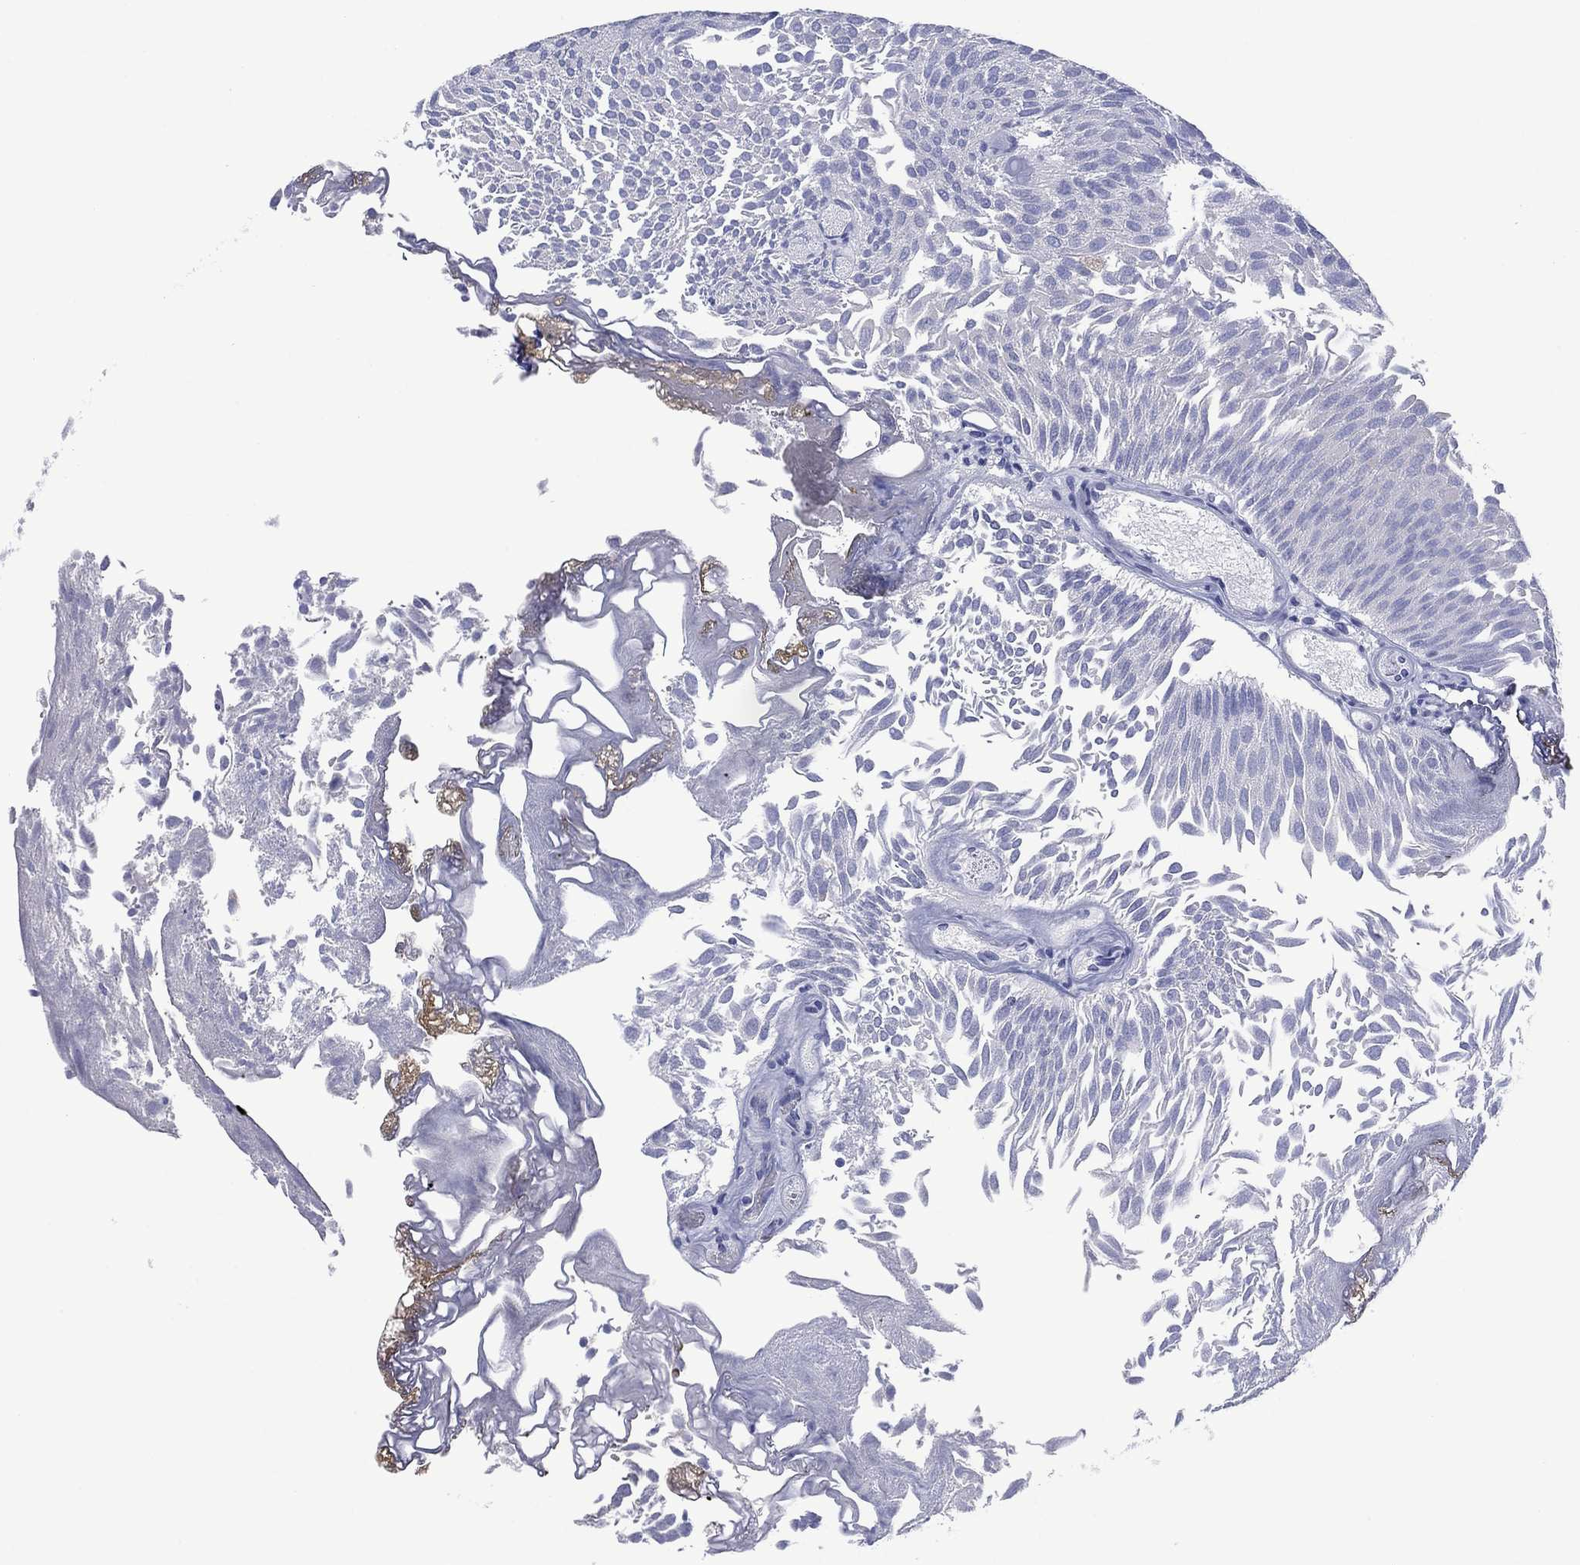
{"staining": {"intensity": "negative", "quantity": "none", "location": "none"}, "tissue": "urothelial cancer", "cell_type": "Tumor cells", "image_type": "cancer", "snomed": [{"axis": "morphology", "description": "Urothelial carcinoma, Low grade"}, {"axis": "topography", "description": "Urinary bladder"}], "caption": "Tumor cells are negative for protein expression in human urothelial cancer.", "gene": "FER1L6", "patient": {"sex": "male", "age": 52}}